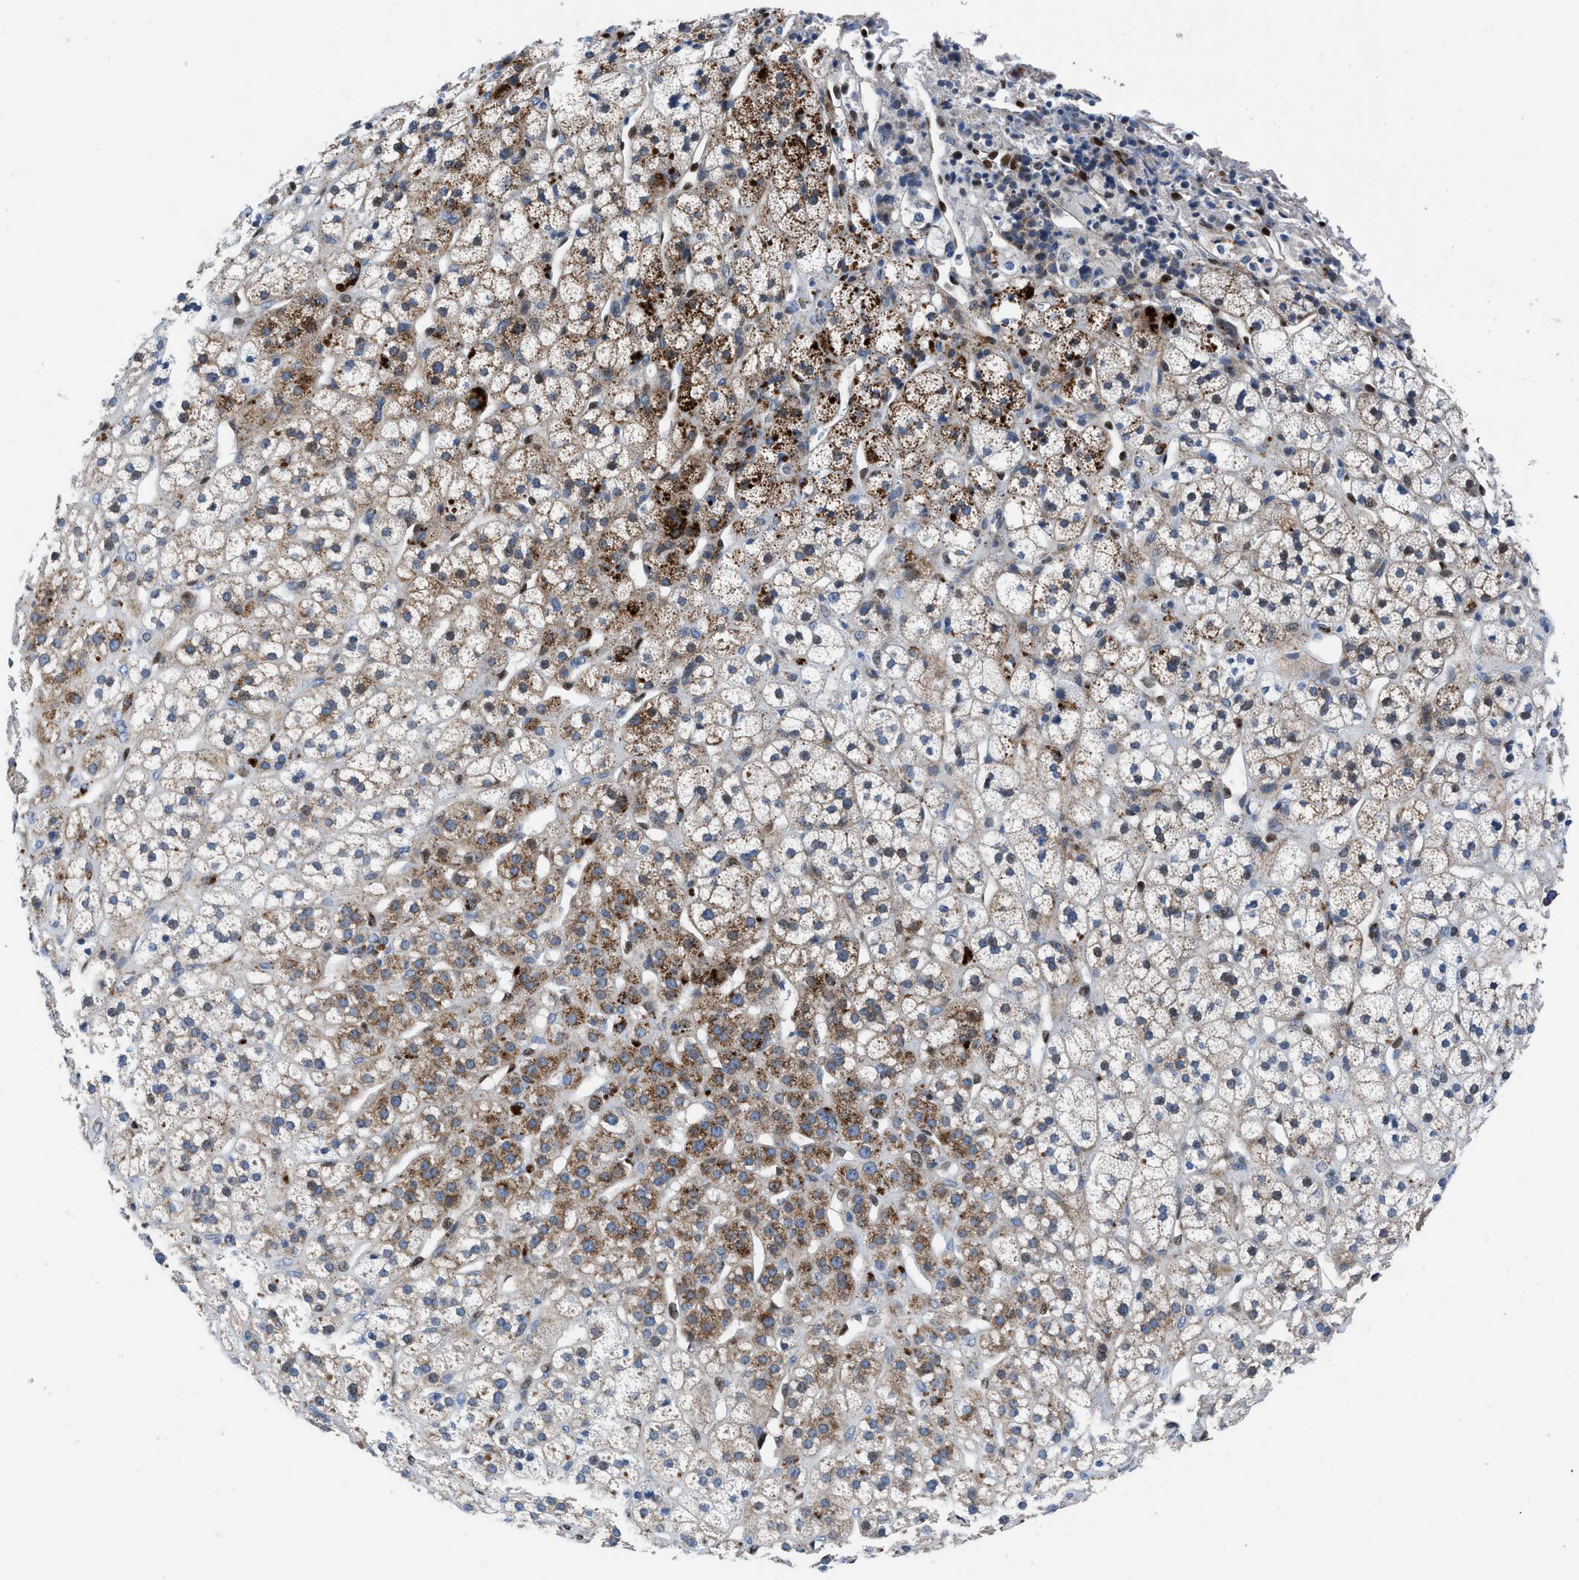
{"staining": {"intensity": "strong", "quantity": ">75%", "location": "cytoplasmic/membranous"}, "tissue": "adrenal gland", "cell_type": "Glandular cells", "image_type": "normal", "snomed": [{"axis": "morphology", "description": "Normal tissue, NOS"}, {"axis": "topography", "description": "Adrenal gland"}], "caption": "Adrenal gland stained with DAB (3,3'-diaminobenzidine) immunohistochemistry demonstrates high levels of strong cytoplasmic/membranous positivity in approximately >75% of glandular cells.", "gene": "LMO2", "patient": {"sex": "male", "age": 56}}